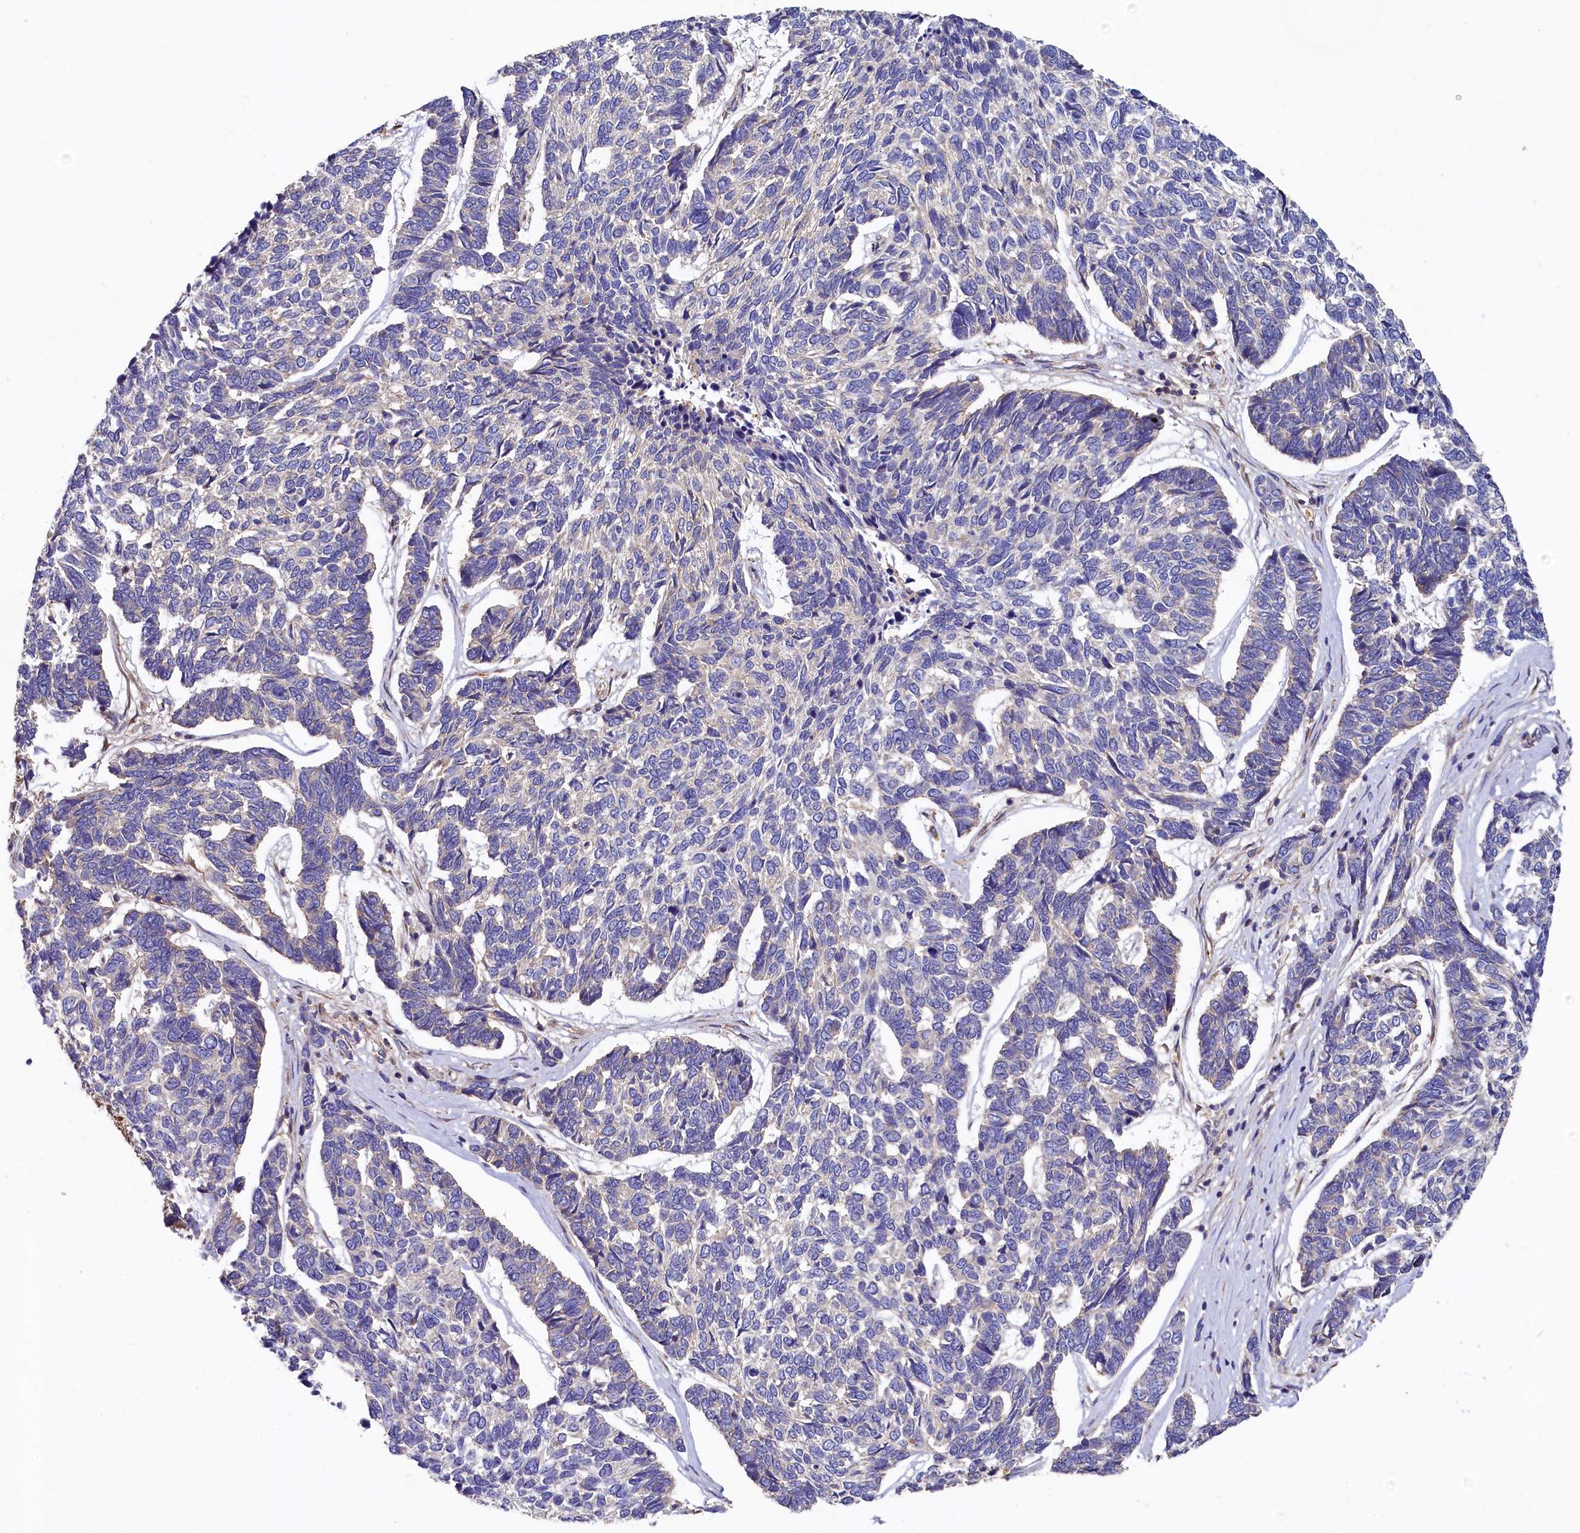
{"staining": {"intensity": "negative", "quantity": "none", "location": "none"}, "tissue": "skin cancer", "cell_type": "Tumor cells", "image_type": "cancer", "snomed": [{"axis": "morphology", "description": "Basal cell carcinoma"}, {"axis": "topography", "description": "Skin"}], "caption": "High power microscopy micrograph of an IHC image of skin cancer, revealing no significant positivity in tumor cells. (IHC, brightfield microscopy, high magnification).", "gene": "PPIP5K1", "patient": {"sex": "female", "age": 65}}